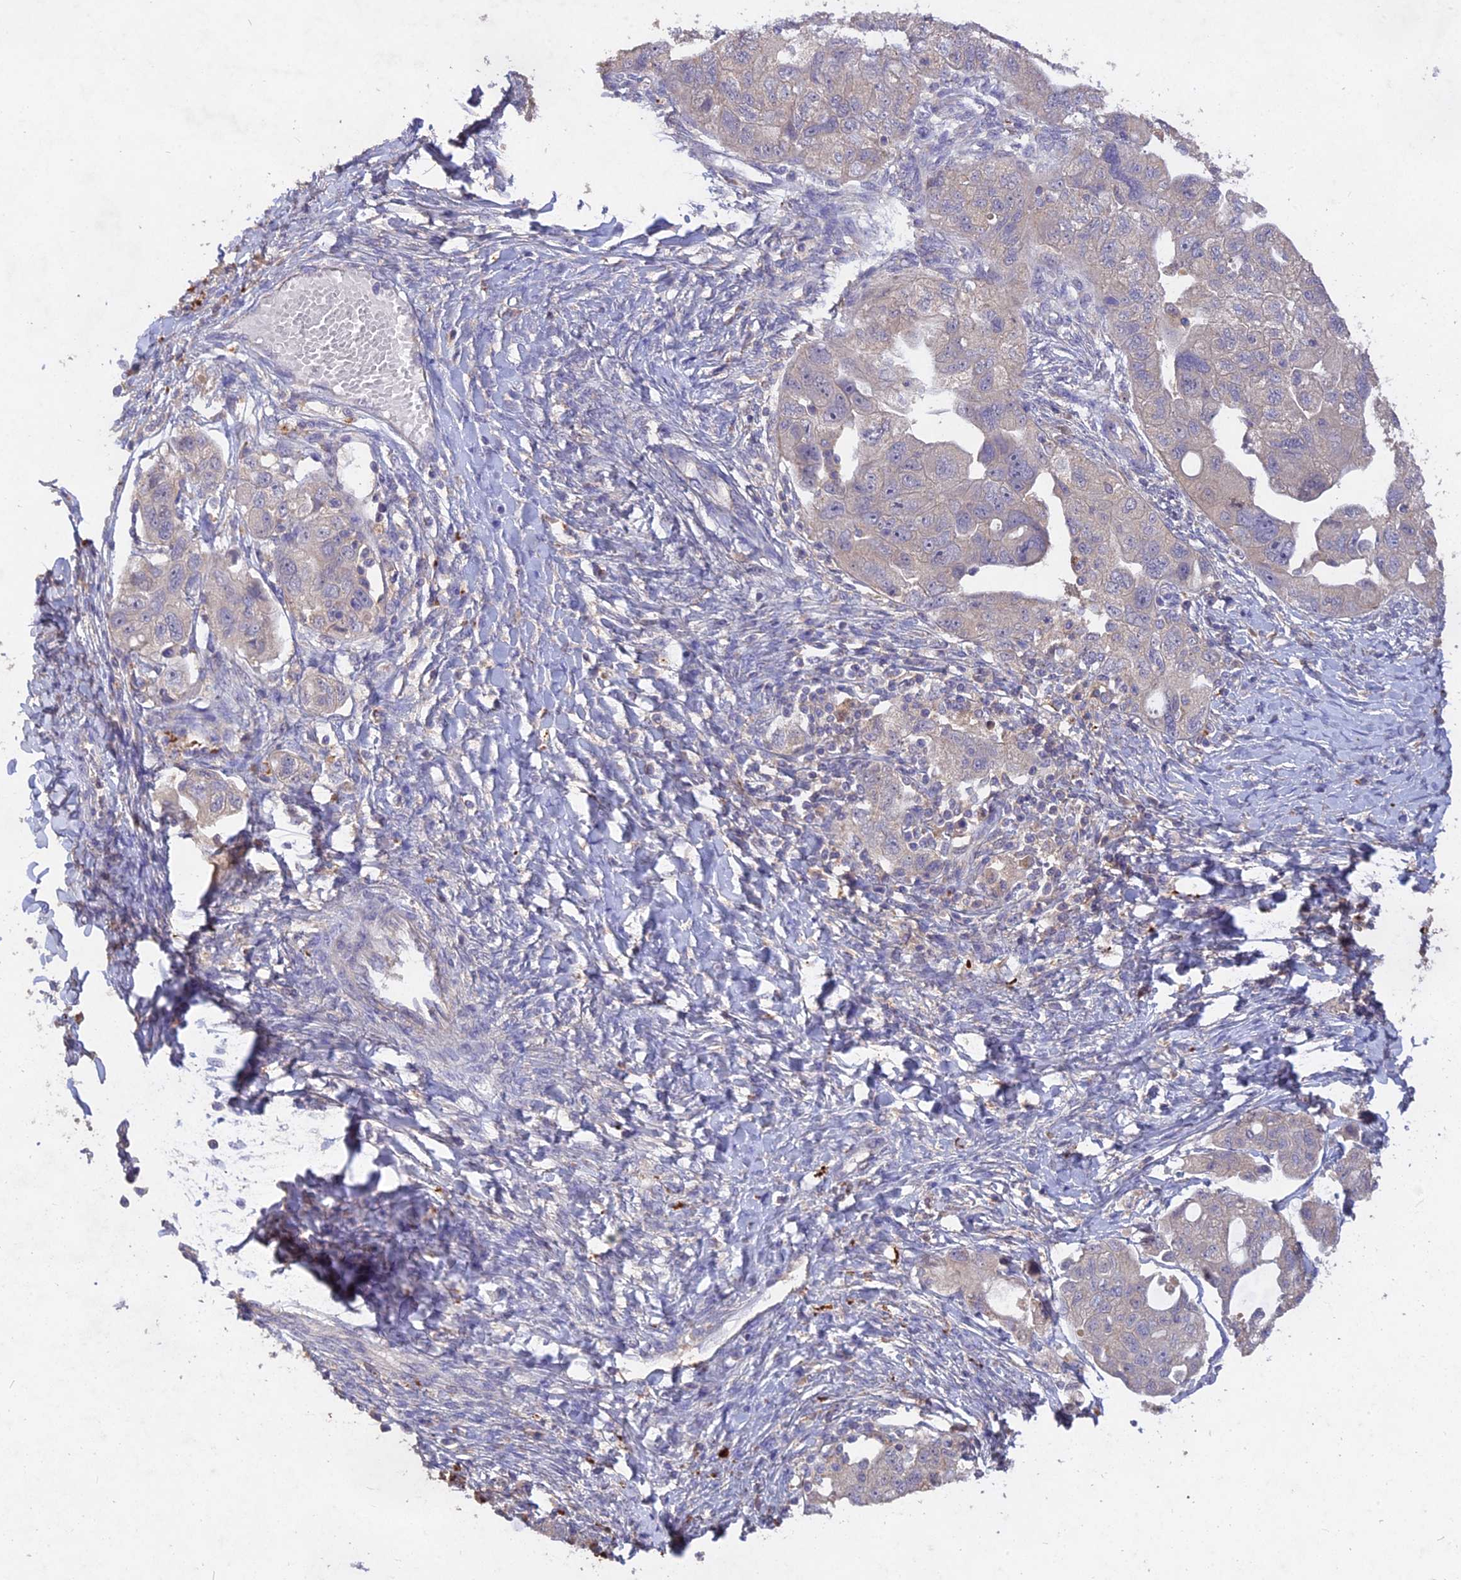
{"staining": {"intensity": "negative", "quantity": "none", "location": "none"}, "tissue": "ovarian cancer", "cell_type": "Tumor cells", "image_type": "cancer", "snomed": [{"axis": "morphology", "description": "Carcinoma, NOS"}, {"axis": "morphology", "description": "Cystadenocarcinoma, serous, NOS"}, {"axis": "topography", "description": "Ovary"}], "caption": "Ovarian cancer (carcinoma) stained for a protein using immunohistochemistry (IHC) shows no positivity tumor cells.", "gene": "SLC26A4", "patient": {"sex": "female", "age": 69}}